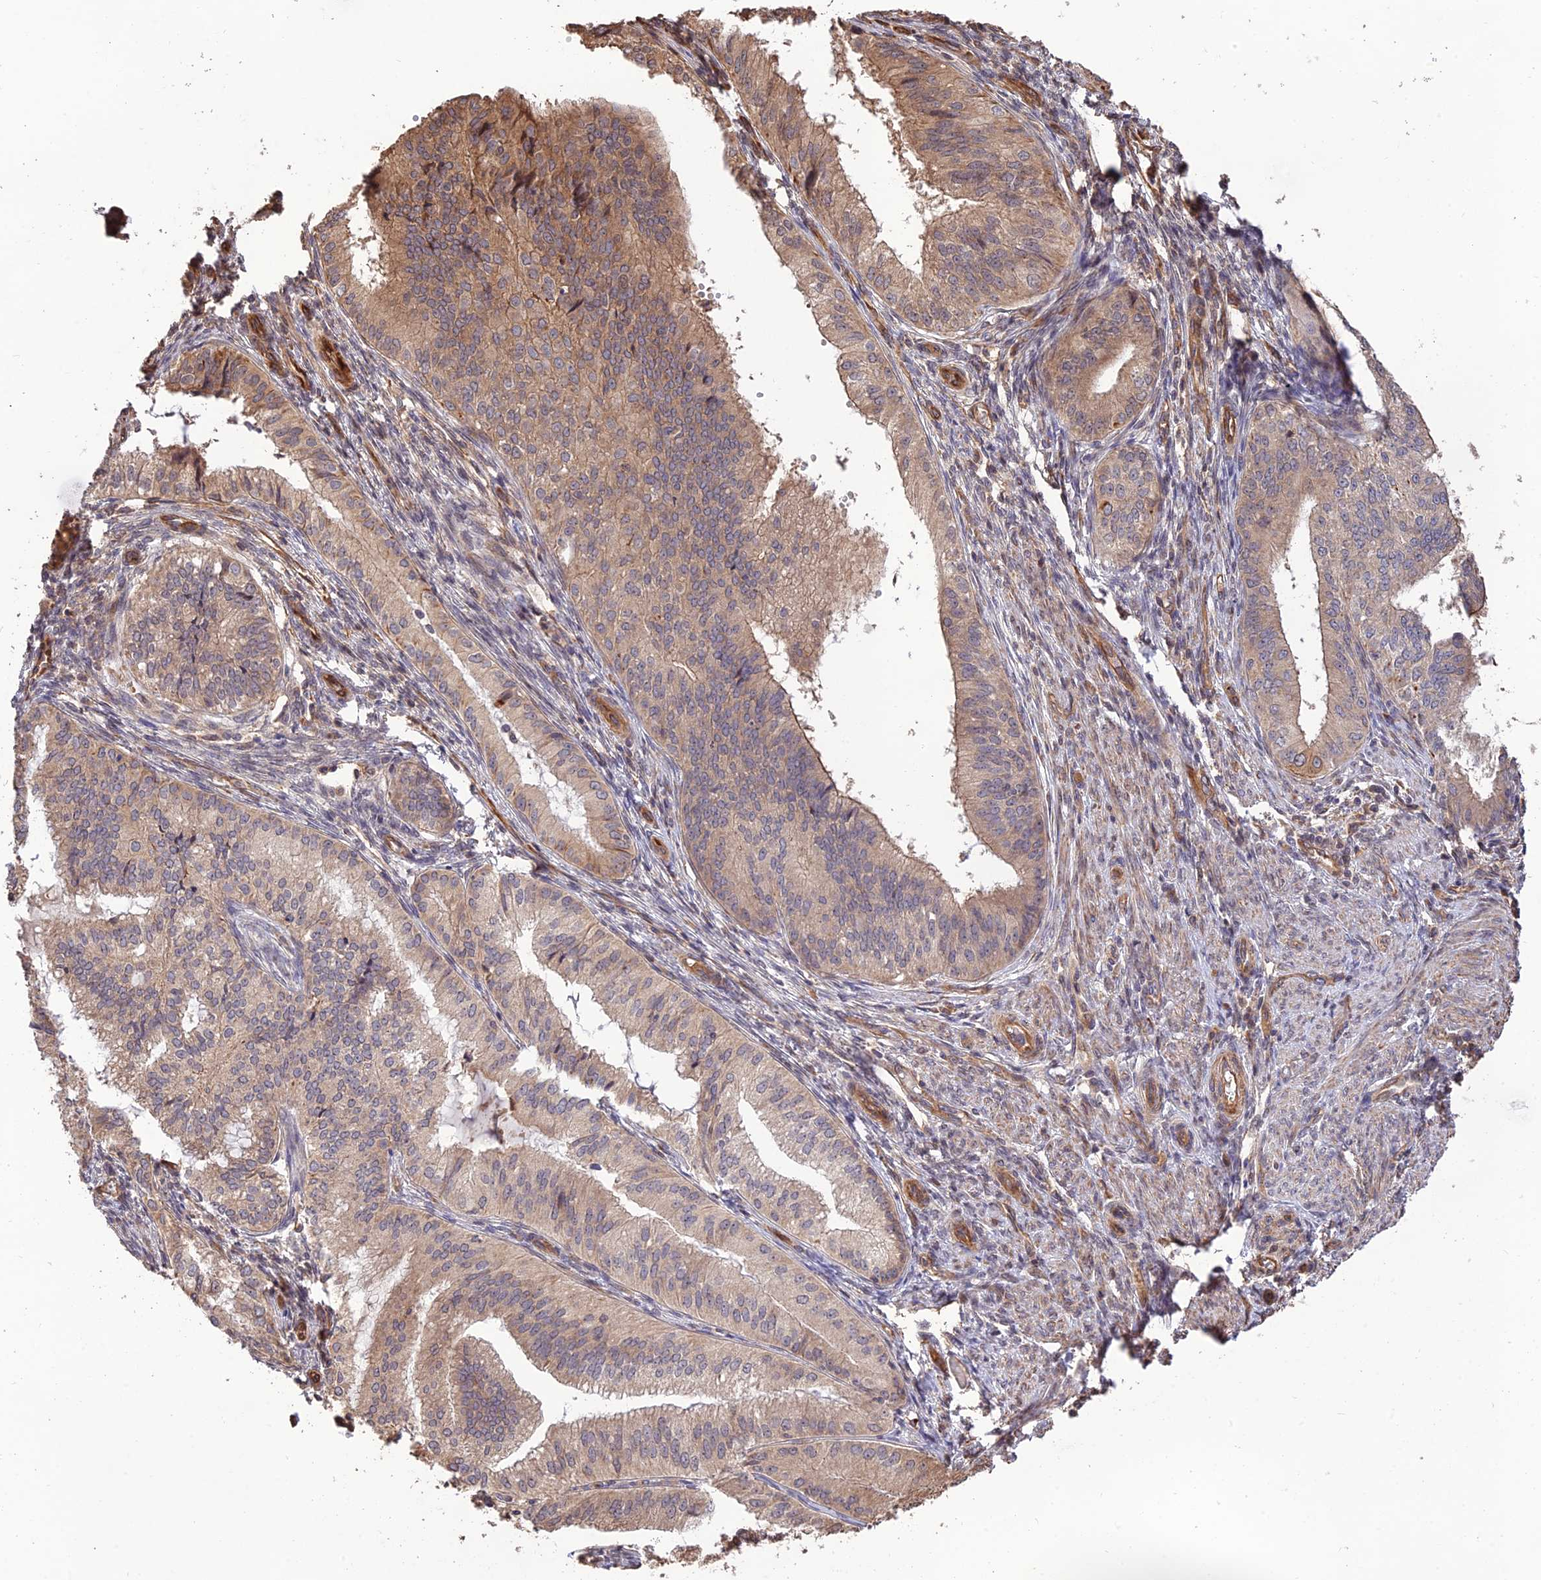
{"staining": {"intensity": "moderate", "quantity": "<25%", "location": "cytoplasmic/membranous"}, "tissue": "endometrial cancer", "cell_type": "Tumor cells", "image_type": "cancer", "snomed": [{"axis": "morphology", "description": "Adenocarcinoma, NOS"}, {"axis": "topography", "description": "Endometrium"}], "caption": "A brown stain shows moderate cytoplasmic/membranous positivity of a protein in adenocarcinoma (endometrial) tumor cells. (Stains: DAB (3,3'-diaminobenzidine) in brown, nuclei in blue, Microscopy: brightfield microscopy at high magnification).", "gene": "CREBL2", "patient": {"sex": "female", "age": 50}}